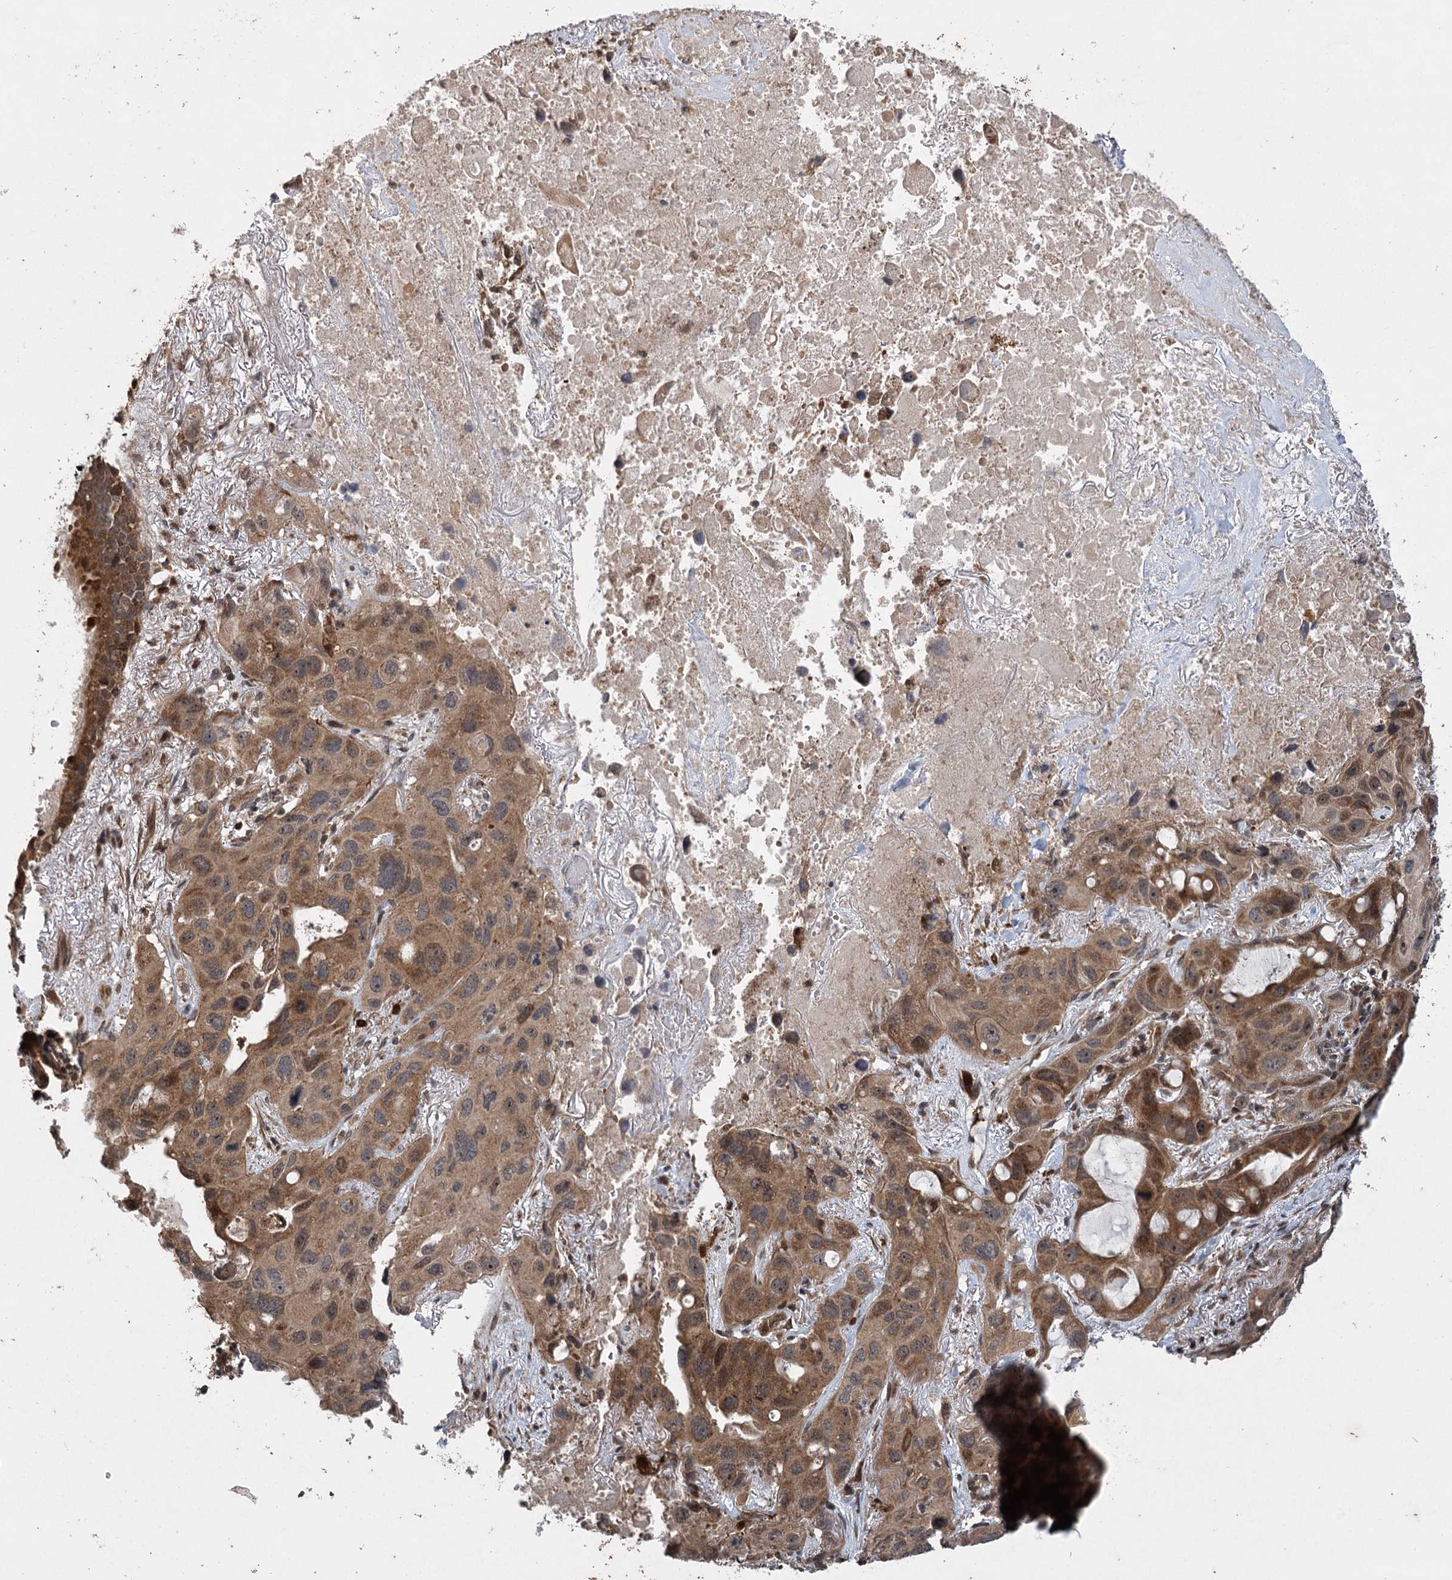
{"staining": {"intensity": "moderate", "quantity": ">75%", "location": "cytoplasmic/membranous"}, "tissue": "lung cancer", "cell_type": "Tumor cells", "image_type": "cancer", "snomed": [{"axis": "morphology", "description": "Squamous cell carcinoma, NOS"}, {"axis": "topography", "description": "Lung"}], "caption": "Immunohistochemical staining of human lung cancer (squamous cell carcinoma) shows moderate cytoplasmic/membranous protein expression in approximately >75% of tumor cells. Nuclei are stained in blue.", "gene": "INSIG2", "patient": {"sex": "female", "age": 73}}